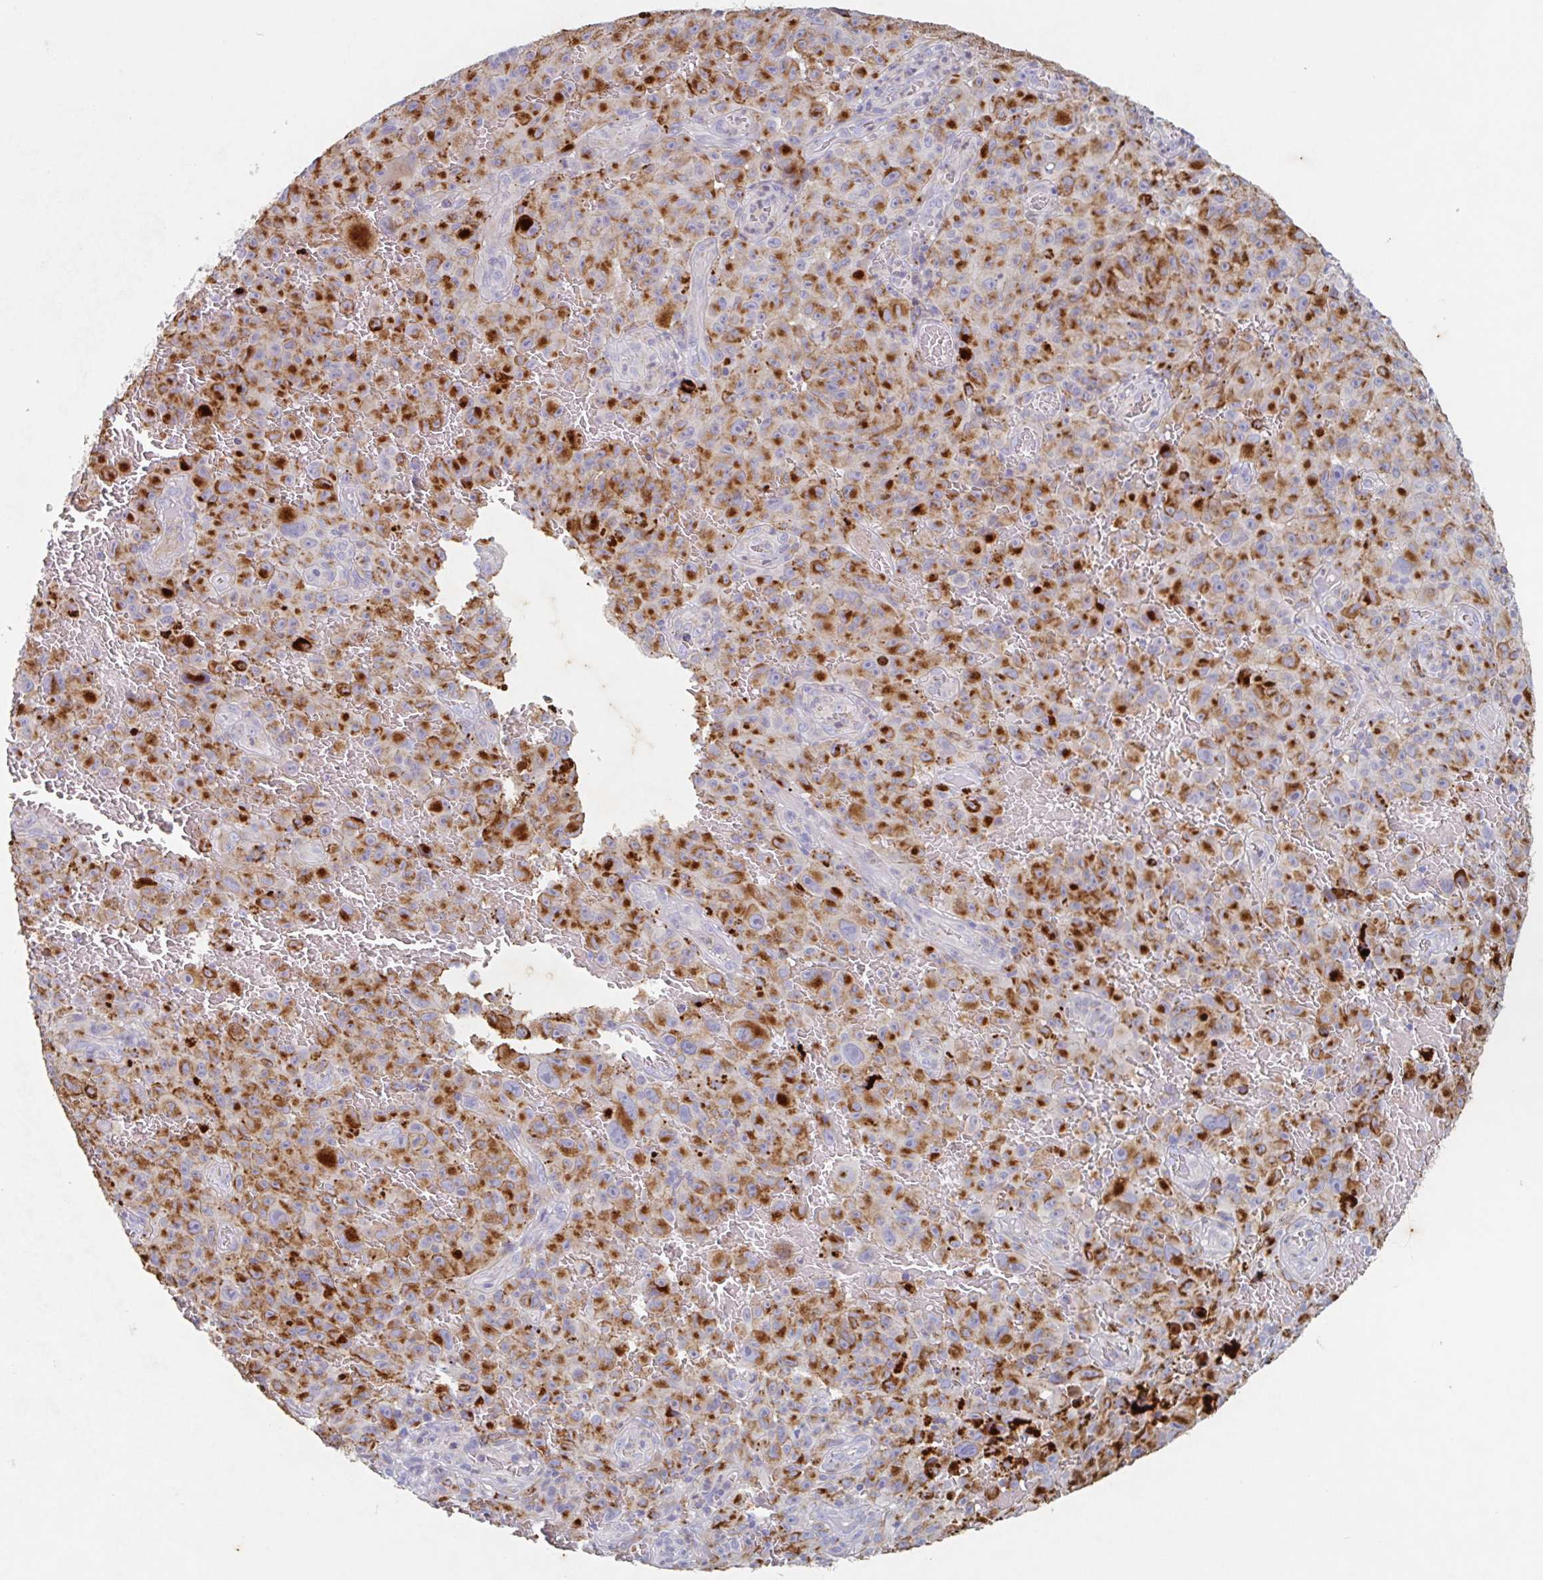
{"staining": {"intensity": "strong", "quantity": "25%-75%", "location": "cytoplasmic/membranous"}, "tissue": "melanoma", "cell_type": "Tumor cells", "image_type": "cancer", "snomed": [{"axis": "morphology", "description": "Malignant melanoma, NOS"}, {"axis": "topography", "description": "Skin"}], "caption": "This is an image of IHC staining of malignant melanoma, which shows strong positivity in the cytoplasmic/membranous of tumor cells.", "gene": "MANBA", "patient": {"sex": "female", "age": 82}}